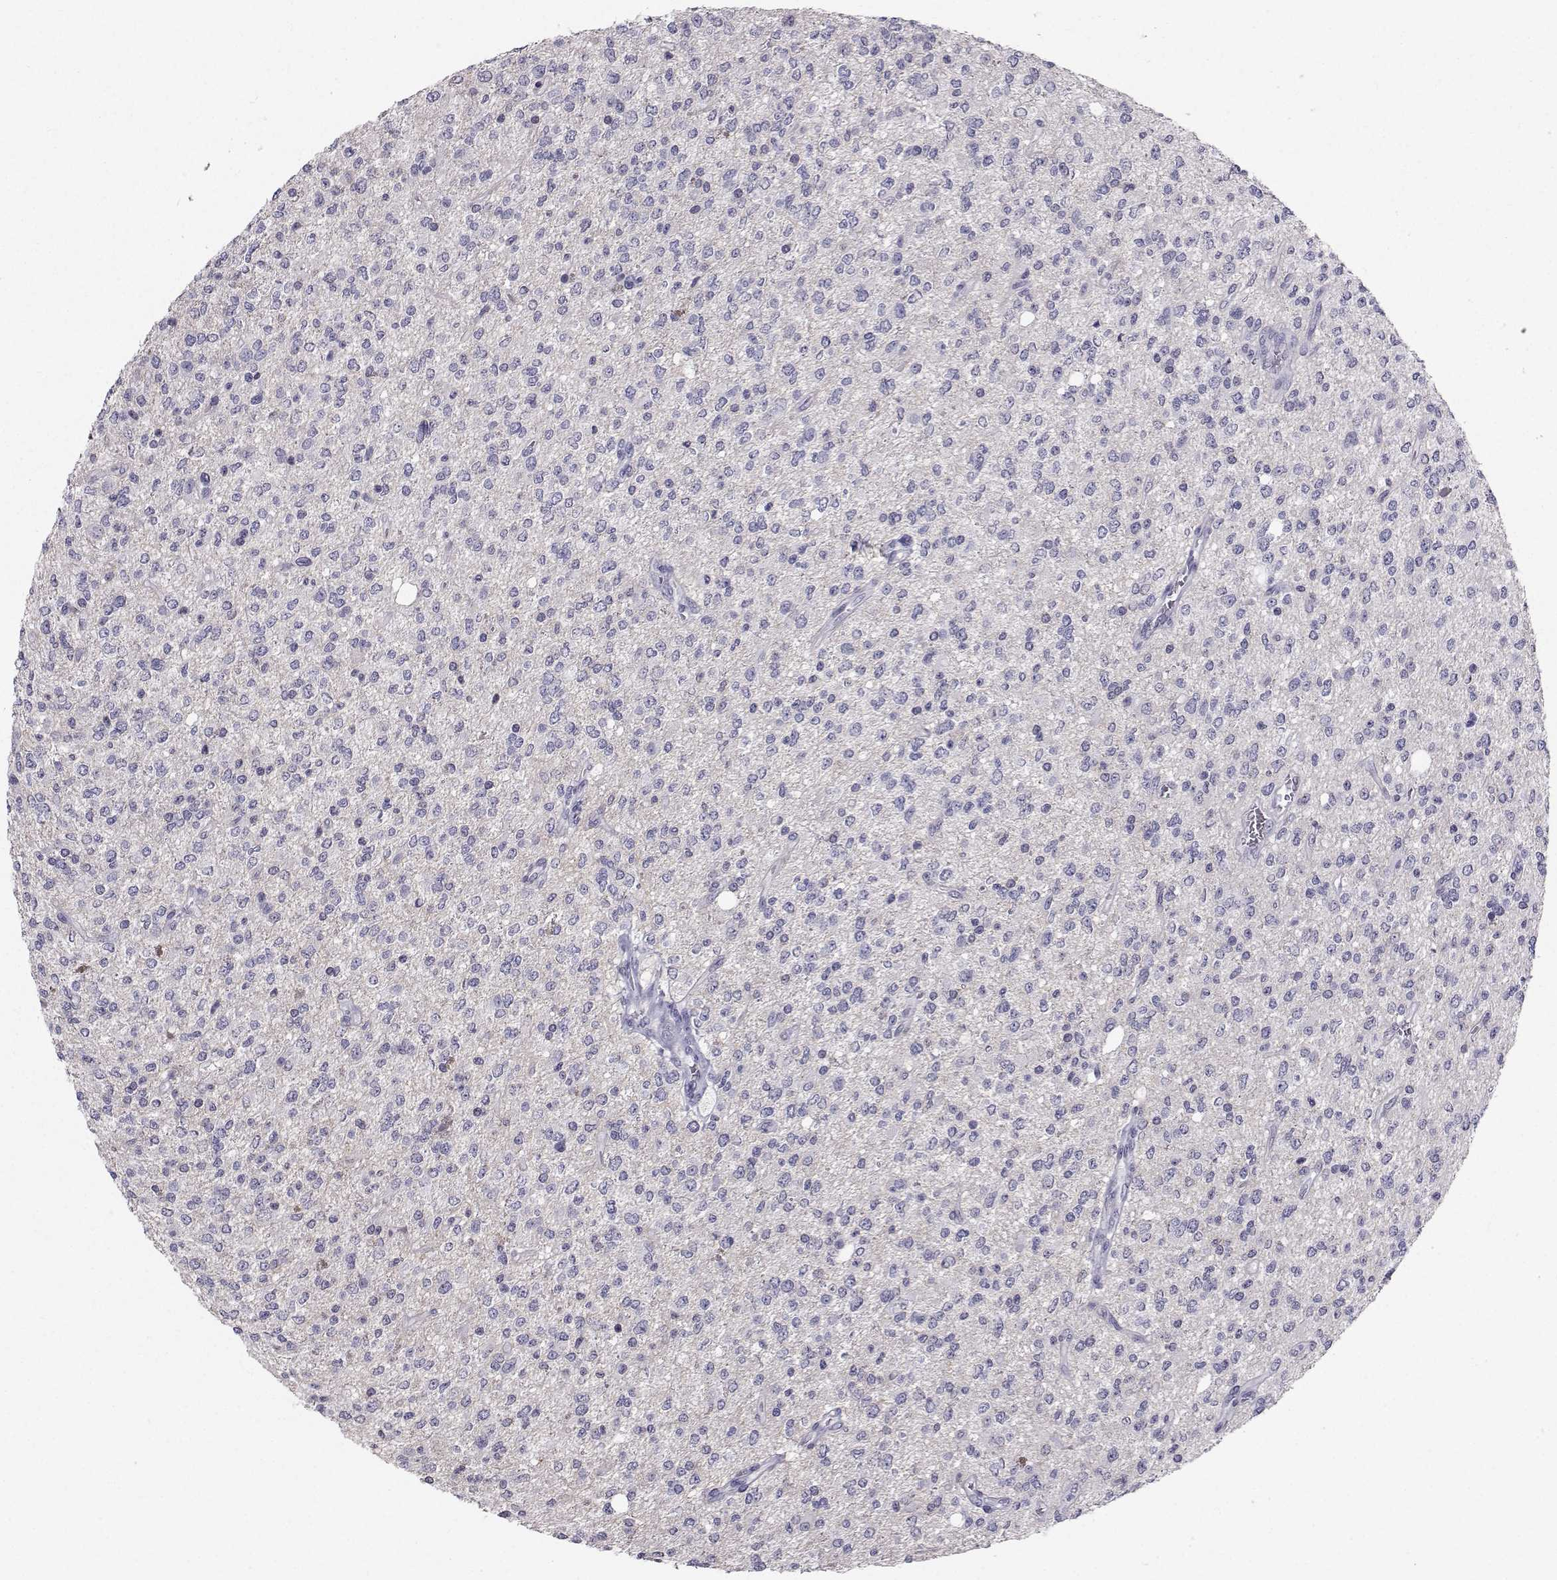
{"staining": {"intensity": "negative", "quantity": "none", "location": "none"}, "tissue": "glioma", "cell_type": "Tumor cells", "image_type": "cancer", "snomed": [{"axis": "morphology", "description": "Glioma, malignant, Low grade"}, {"axis": "topography", "description": "Brain"}], "caption": "An image of human malignant low-grade glioma is negative for staining in tumor cells.", "gene": "SPDYE4", "patient": {"sex": "male", "age": 67}}